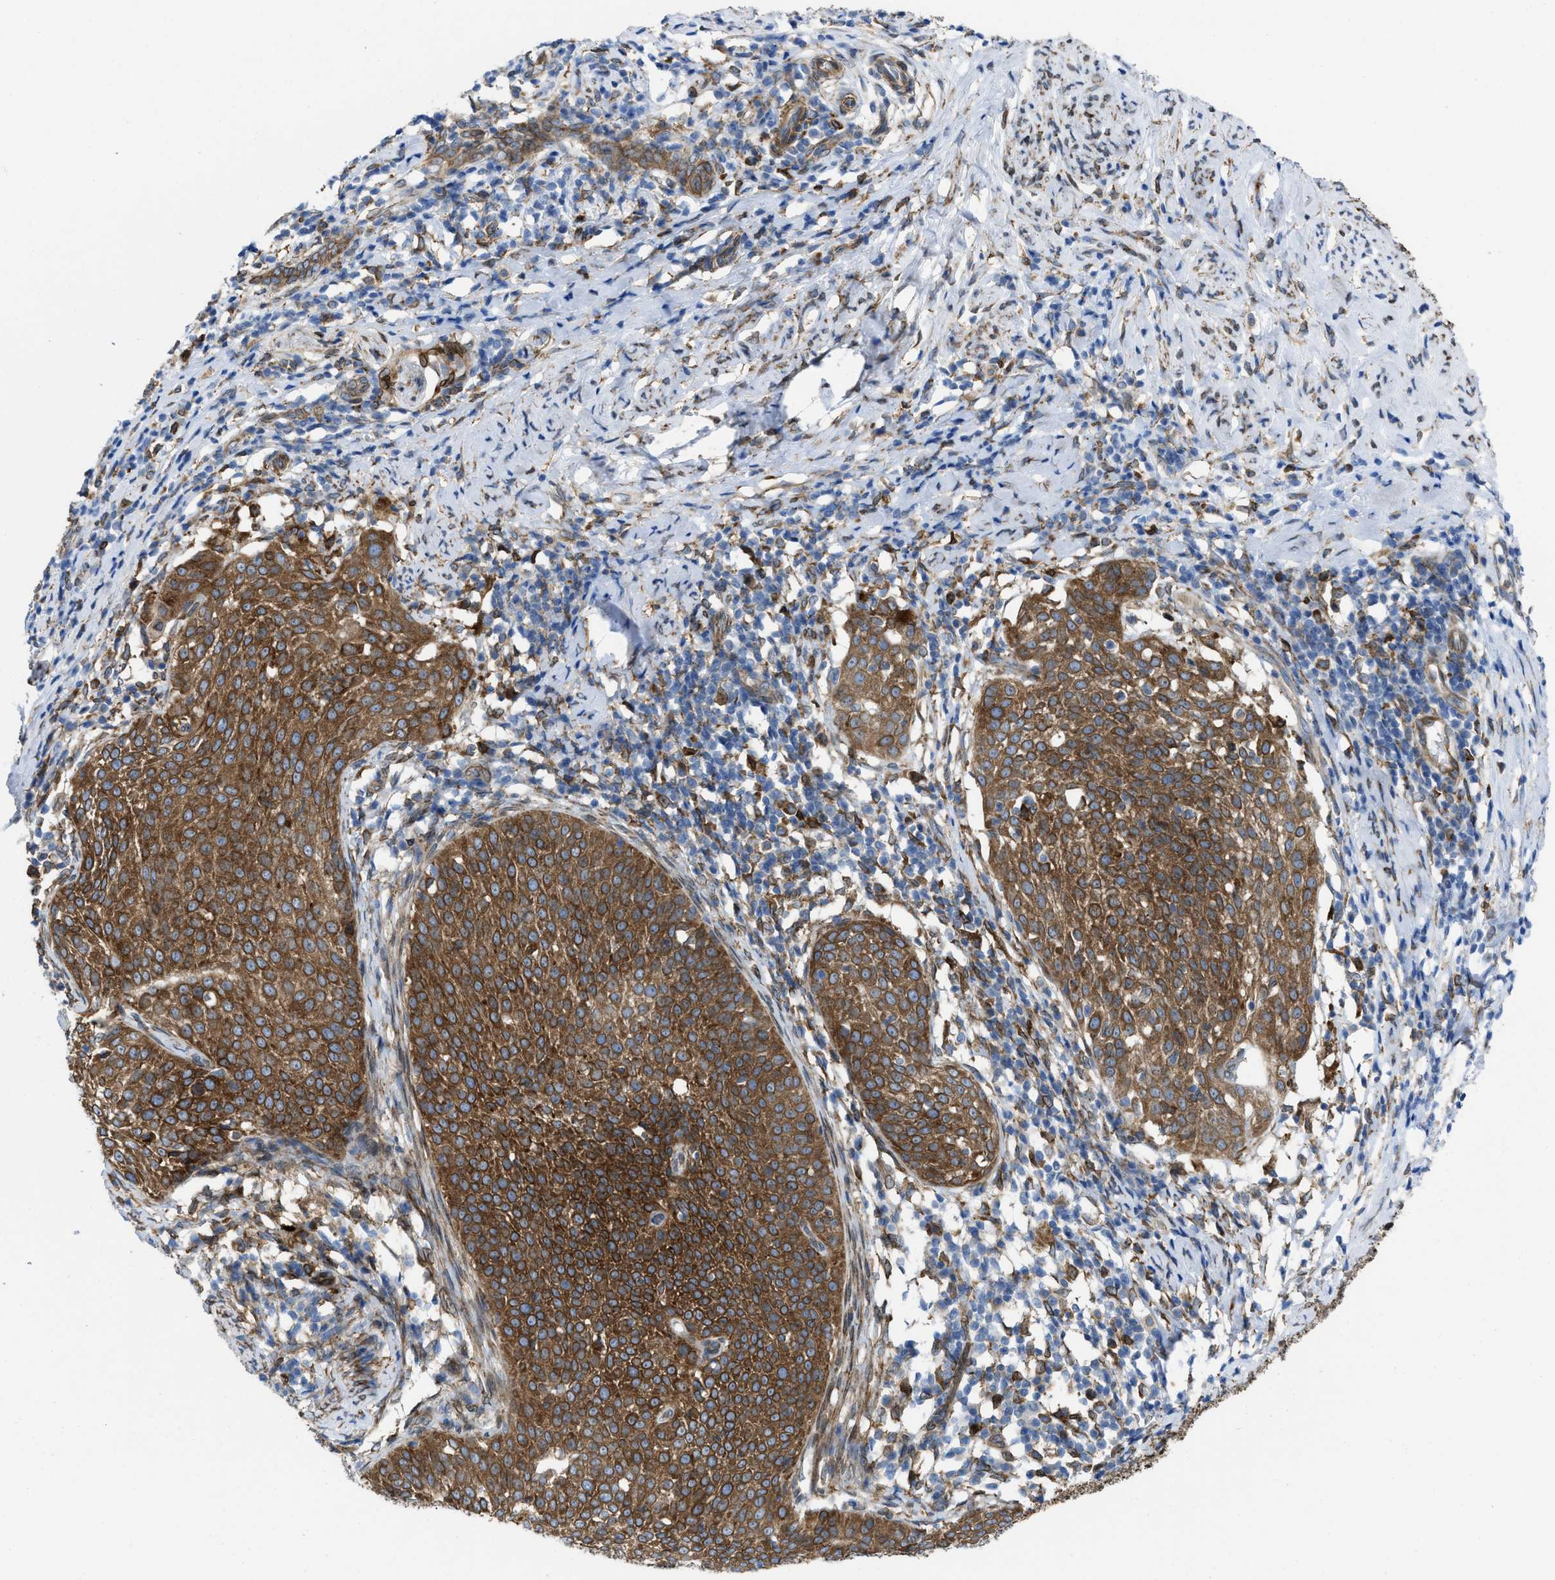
{"staining": {"intensity": "strong", "quantity": ">75%", "location": "cytoplasmic/membranous"}, "tissue": "cervical cancer", "cell_type": "Tumor cells", "image_type": "cancer", "snomed": [{"axis": "morphology", "description": "Squamous cell carcinoma, NOS"}, {"axis": "topography", "description": "Cervix"}], "caption": "Cervical cancer stained with a protein marker displays strong staining in tumor cells.", "gene": "ERLIN2", "patient": {"sex": "female", "age": 51}}